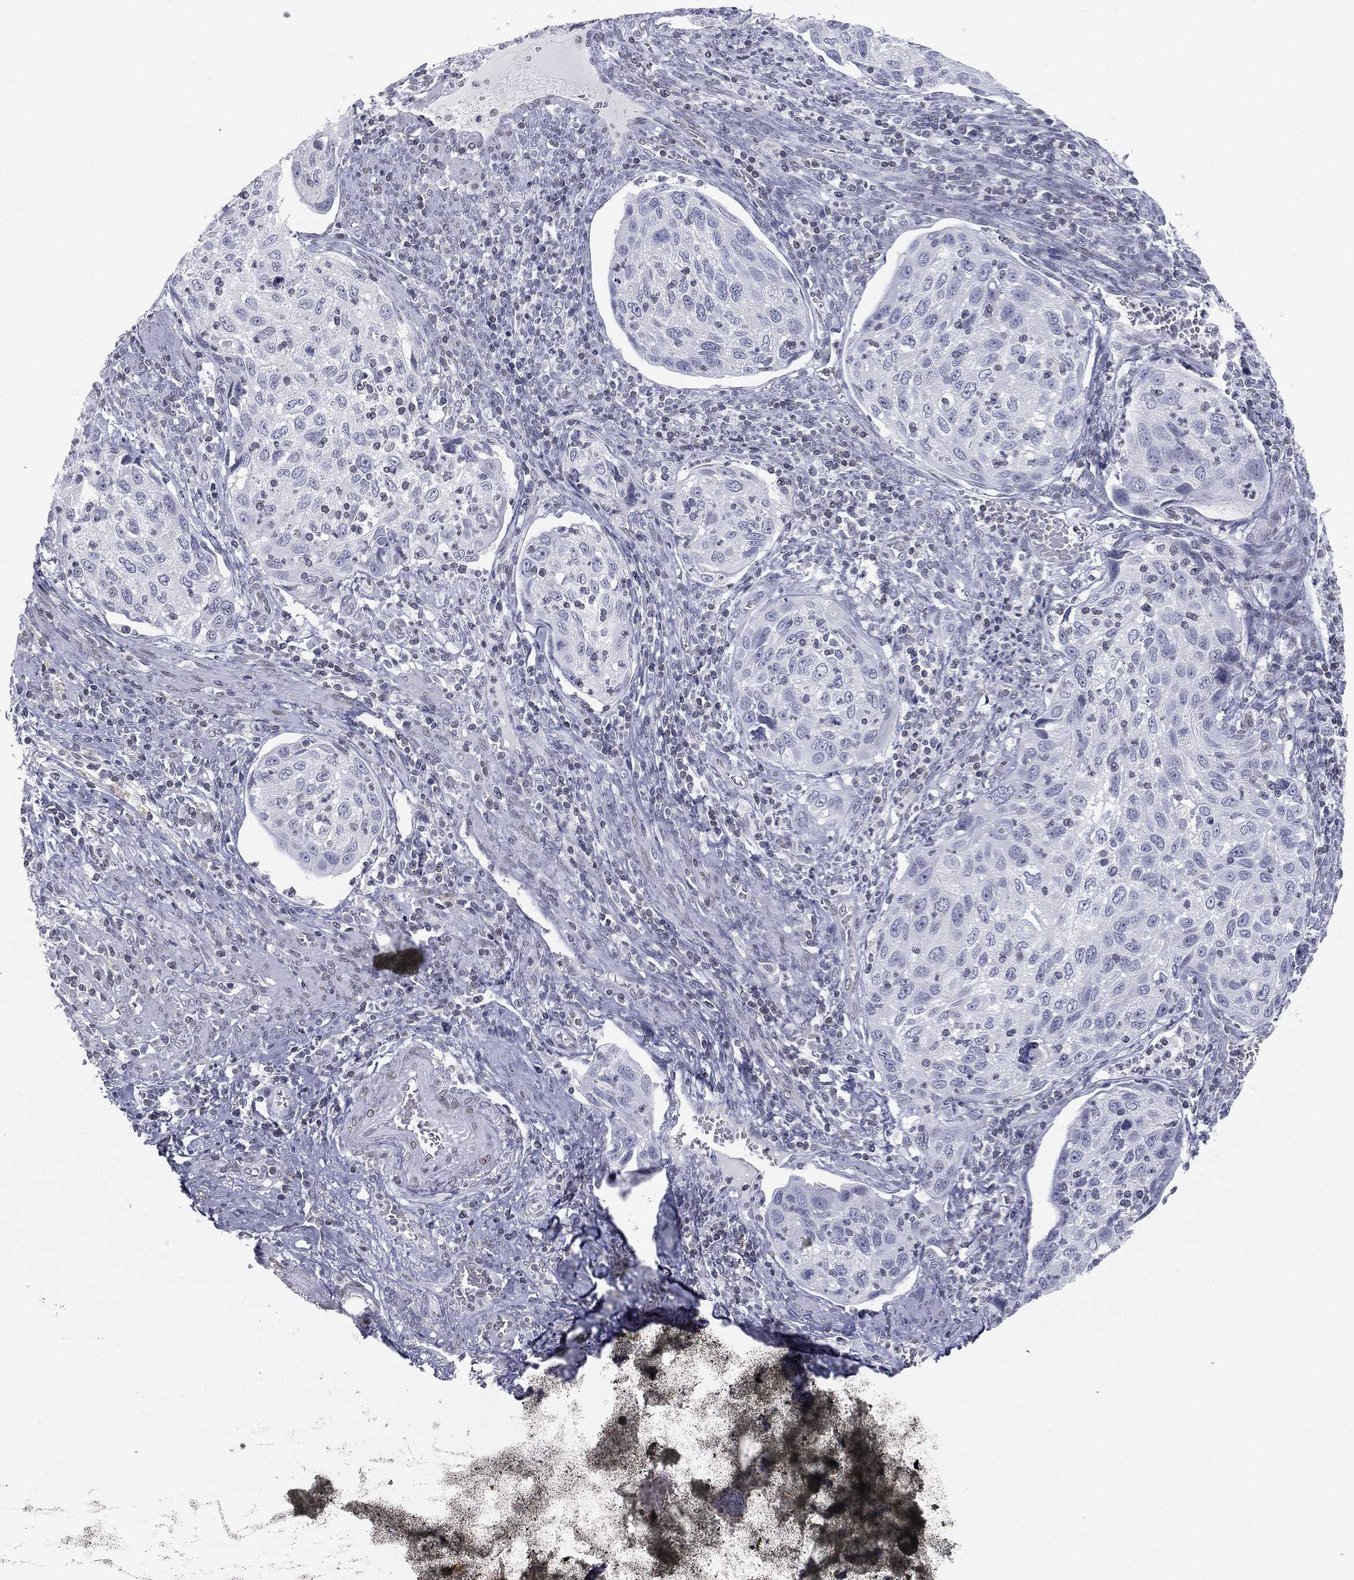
{"staining": {"intensity": "negative", "quantity": "none", "location": "none"}, "tissue": "cervical cancer", "cell_type": "Tumor cells", "image_type": "cancer", "snomed": [{"axis": "morphology", "description": "Squamous cell carcinoma, NOS"}, {"axis": "topography", "description": "Cervix"}], "caption": "This is a histopathology image of immunohistochemistry (IHC) staining of cervical cancer (squamous cell carcinoma), which shows no staining in tumor cells. The staining was performed using DAB to visualize the protein expression in brown, while the nuclei were stained in blue with hematoxylin (Magnification: 20x).", "gene": "ALDOB", "patient": {"sex": "female", "age": 70}}